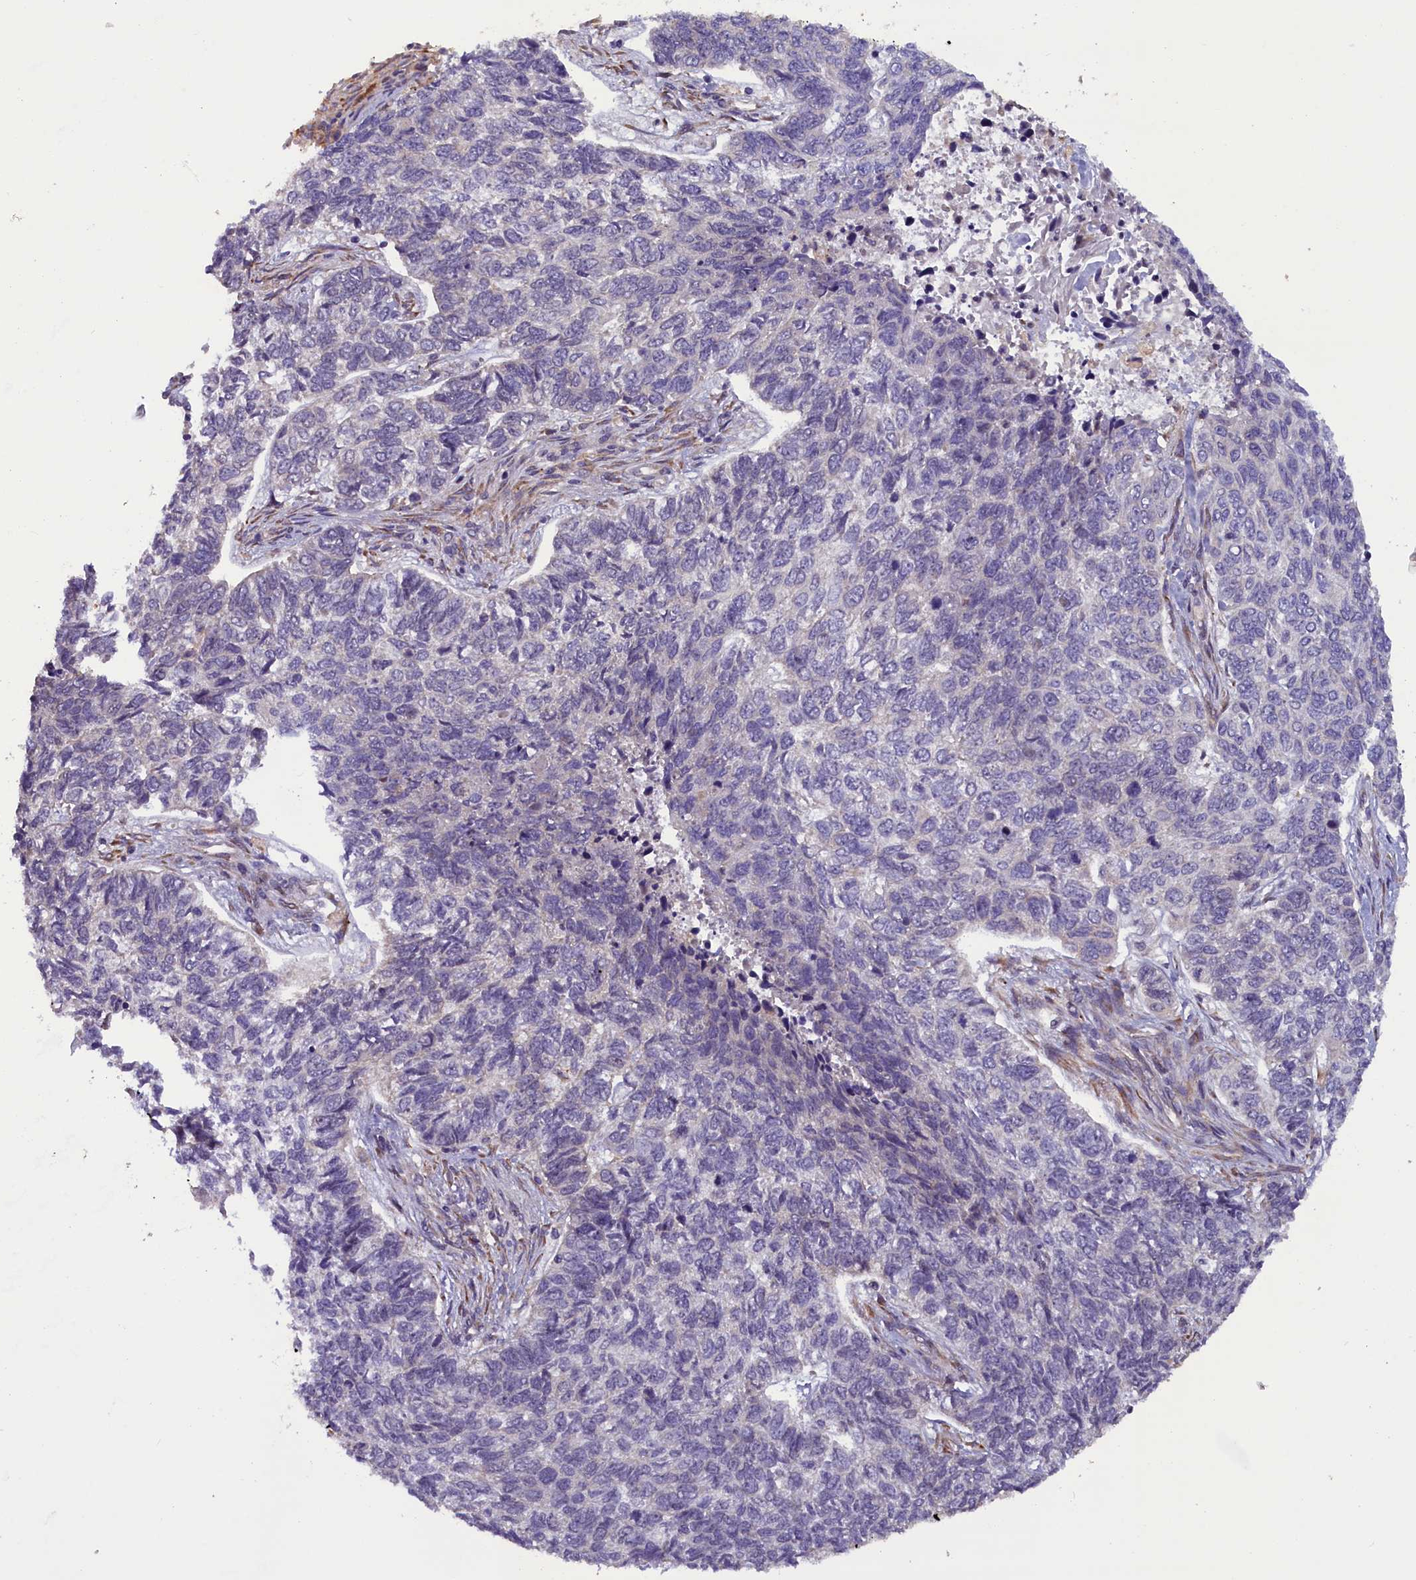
{"staining": {"intensity": "negative", "quantity": "none", "location": "none"}, "tissue": "skin cancer", "cell_type": "Tumor cells", "image_type": "cancer", "snomed": [{"axis": "morphology", "description": "Basal cell carcinoma"}, {"axis": "topography", "description": "Skin"}], "caption": "Immunohistochemistry (IHC) micrograph of human skin basal cell carcinoma stained for a protein (brown), which reveals no expression in tumor cells. The staining is performed using DAB brown chromogen with nuclei counter-stained in using hematoxylin.", "gene": "CCDC9B", "patient": {"sex": "female", "age": 65}}